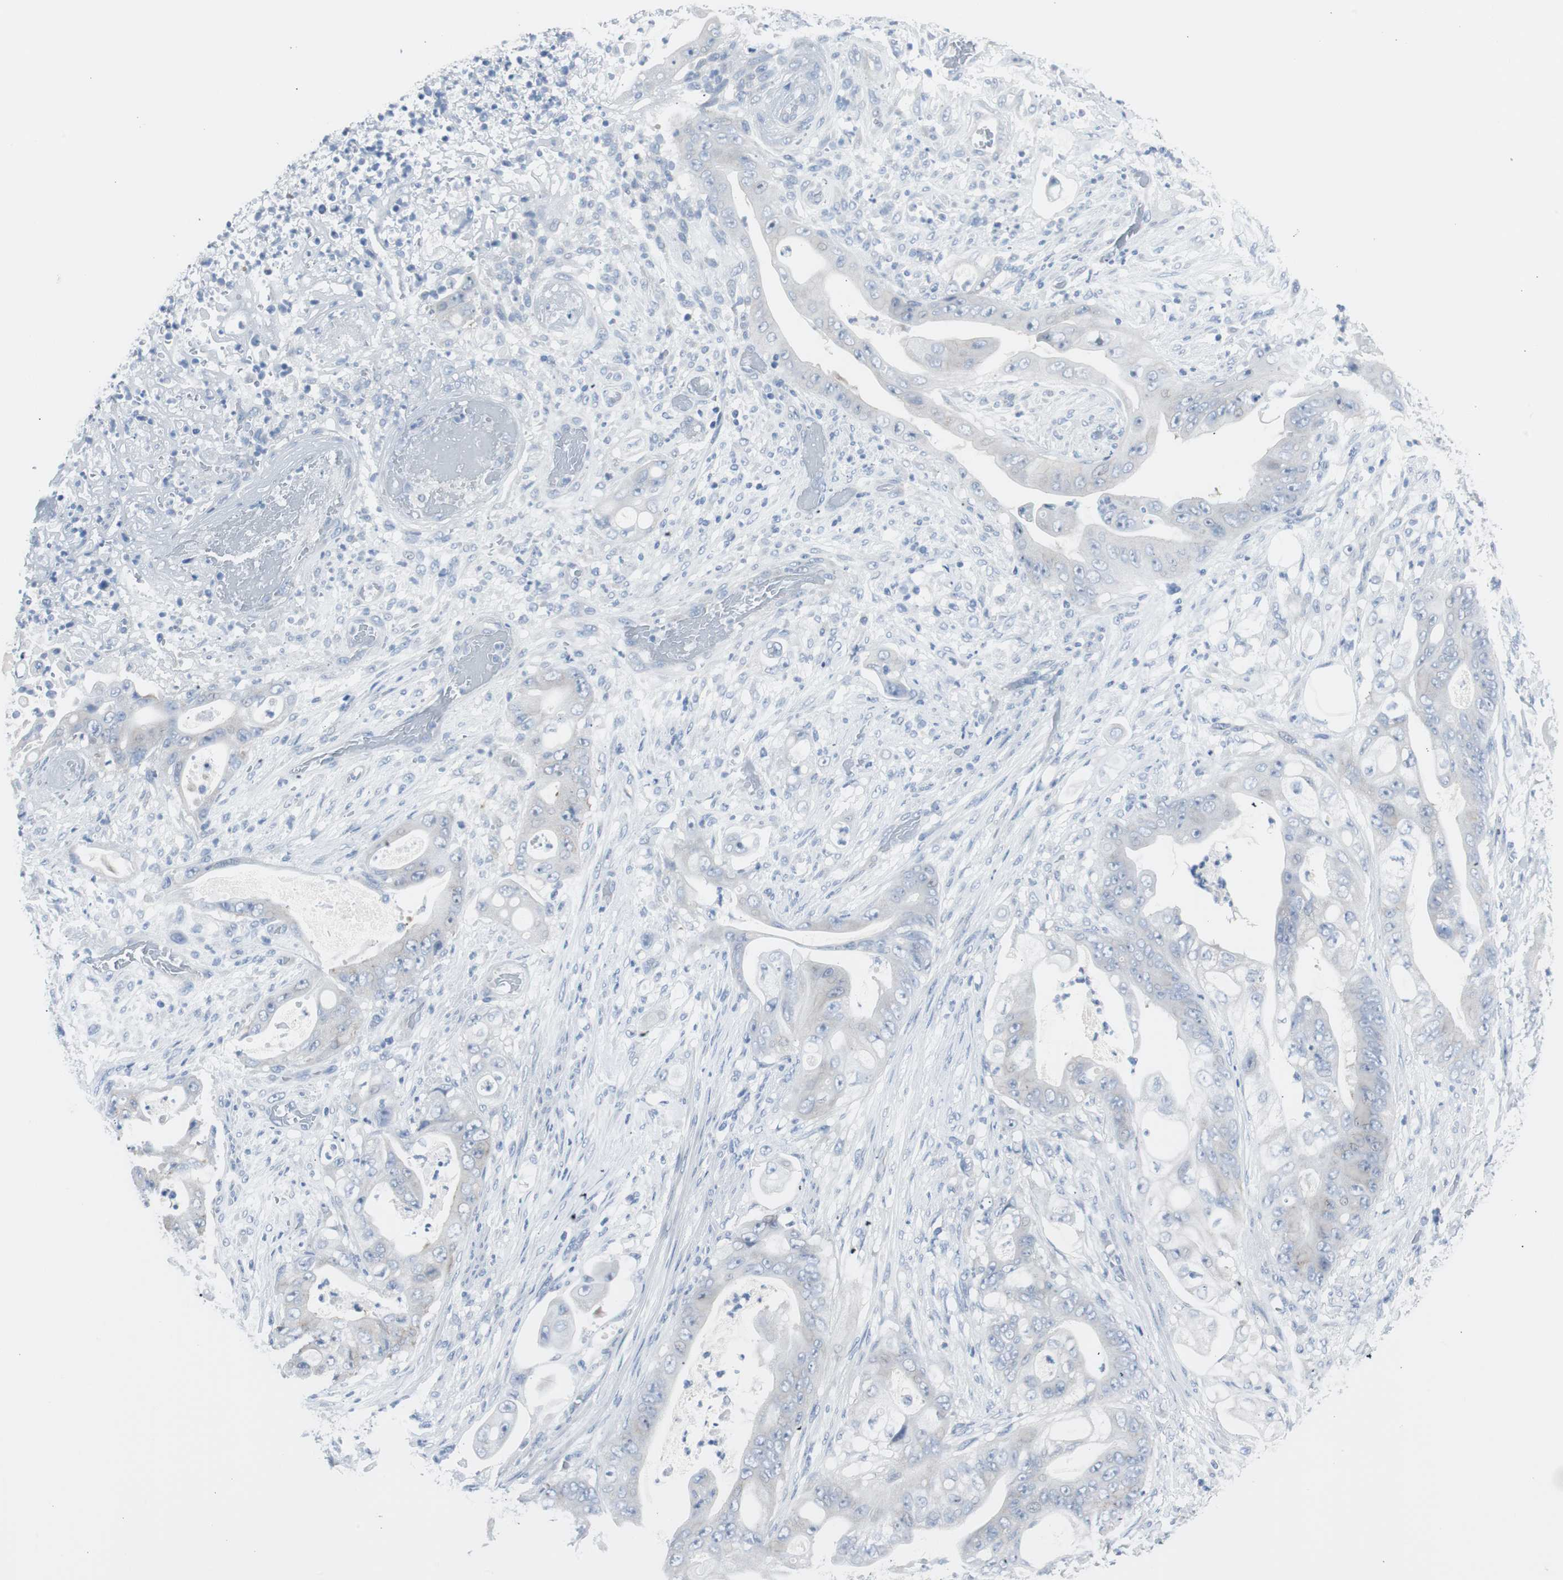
{"staining": {"intensity": "negative", "quantity": "none", "location": "none"}, "tissue": "stomach cancer", "cell_type": "Tumor cells", "image_type": "cancer", "snomed": [{"axis": "morphology", "description": "Adenocarcinoma, NOS"}, {"axis": "topography", "description": "Stomach"}], "caption": "A high-resolution histopathology image shows immunohistochemistry staining of stomach cancer (adenocarcinoma), which displays no significant expression in tumor cells.", "gene": "S100A7", "patient": {"sex": "female", "age": 73}}